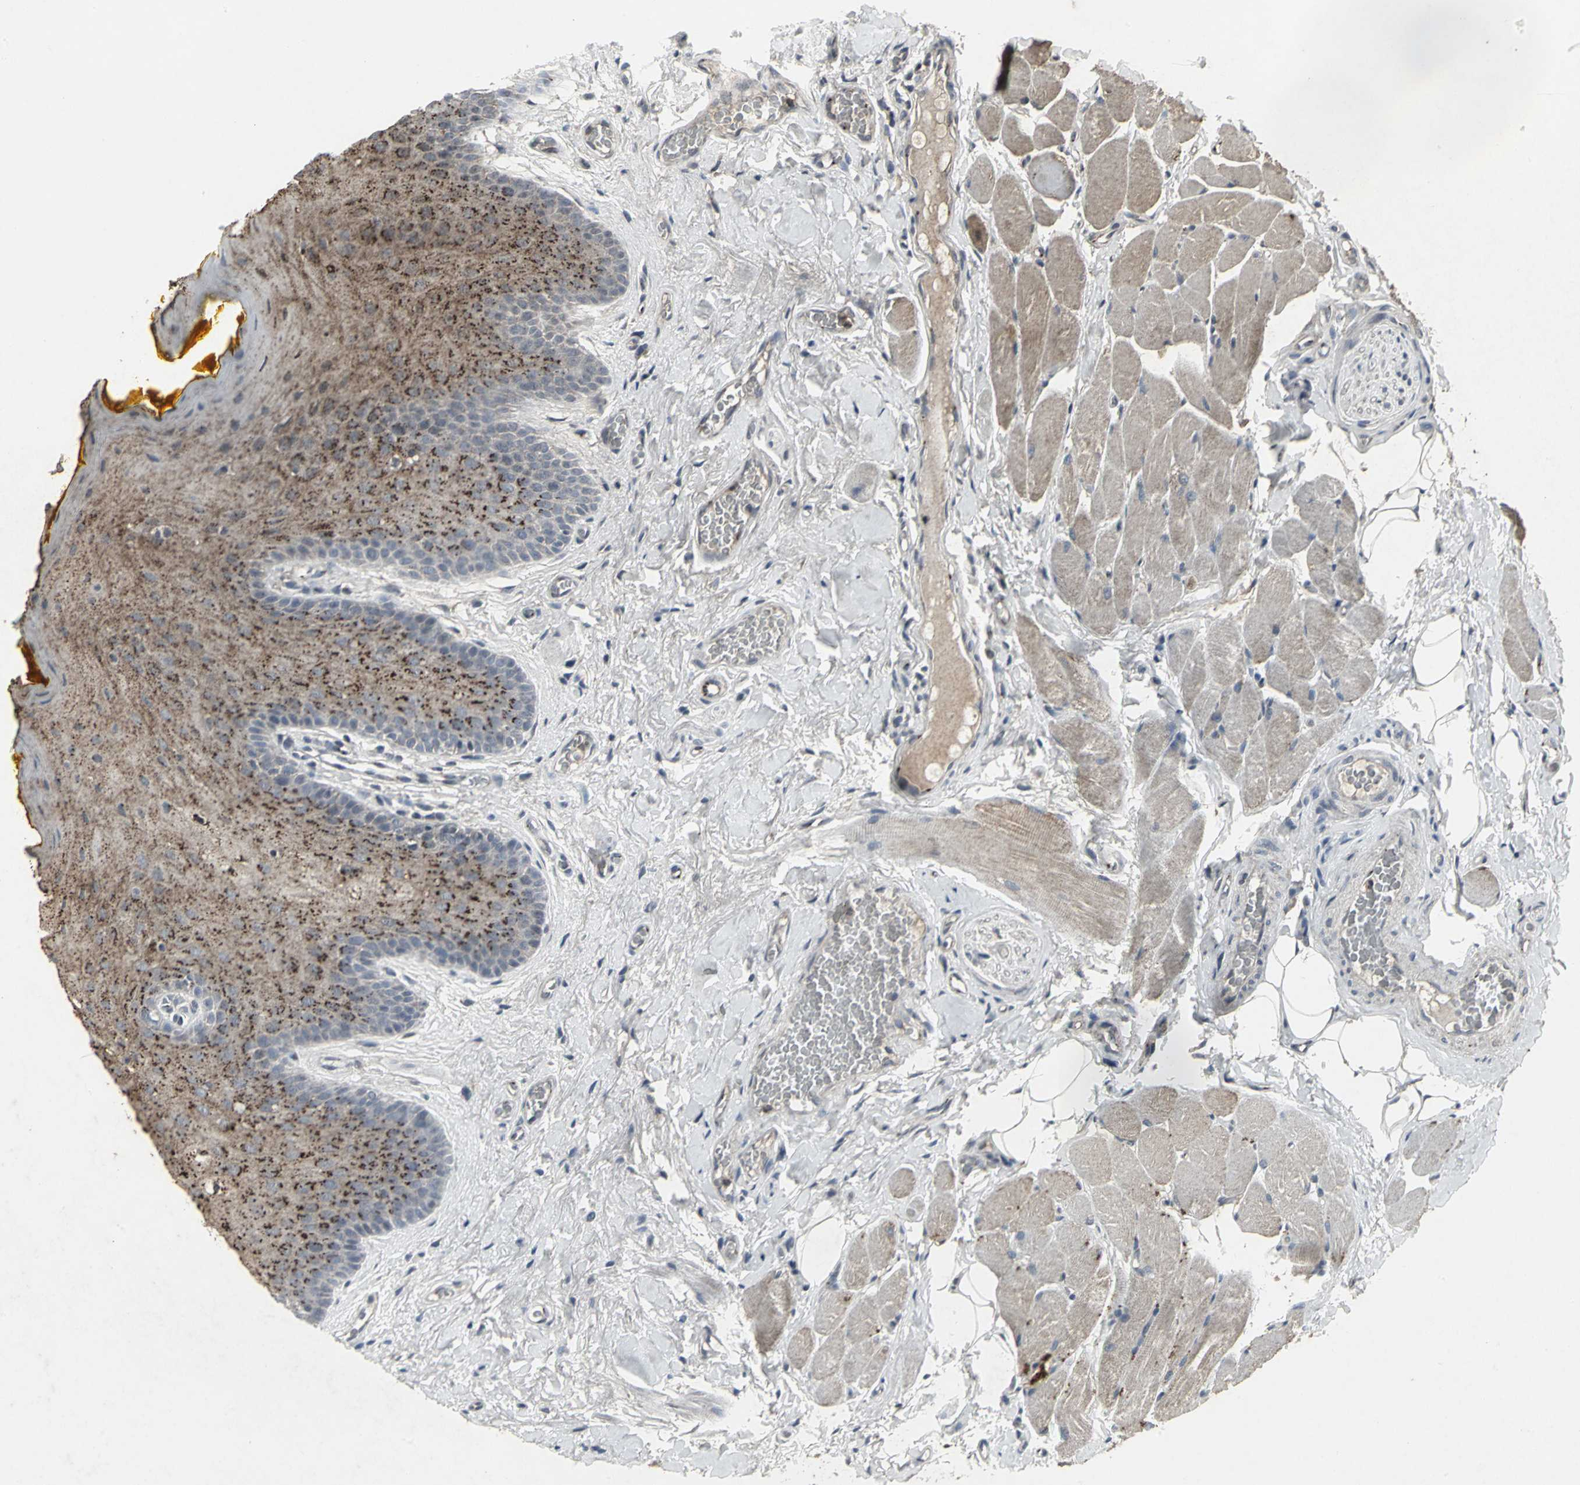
{"staining": {"intensity": "moderate", "quantity": ">75%", "location": "cytoplasmic/membranous"}, "tissue": "oral mucosa", "cell_type": "Squamous epithelial cells", "image_type": "normal", "snomed": [{"axis": "morphology", "description": "Normal tissue, NOS"}, {"axis": "topography", "description": "Oral tissue"}], "caption": "Protein staining displays moderate cytoplasmic/membranous positivity in about >75% of squamous epithelial cells in unremarkable oral mucosa.", "gene": "BMP4", "patient": {"sex": "male", "age": 54}}